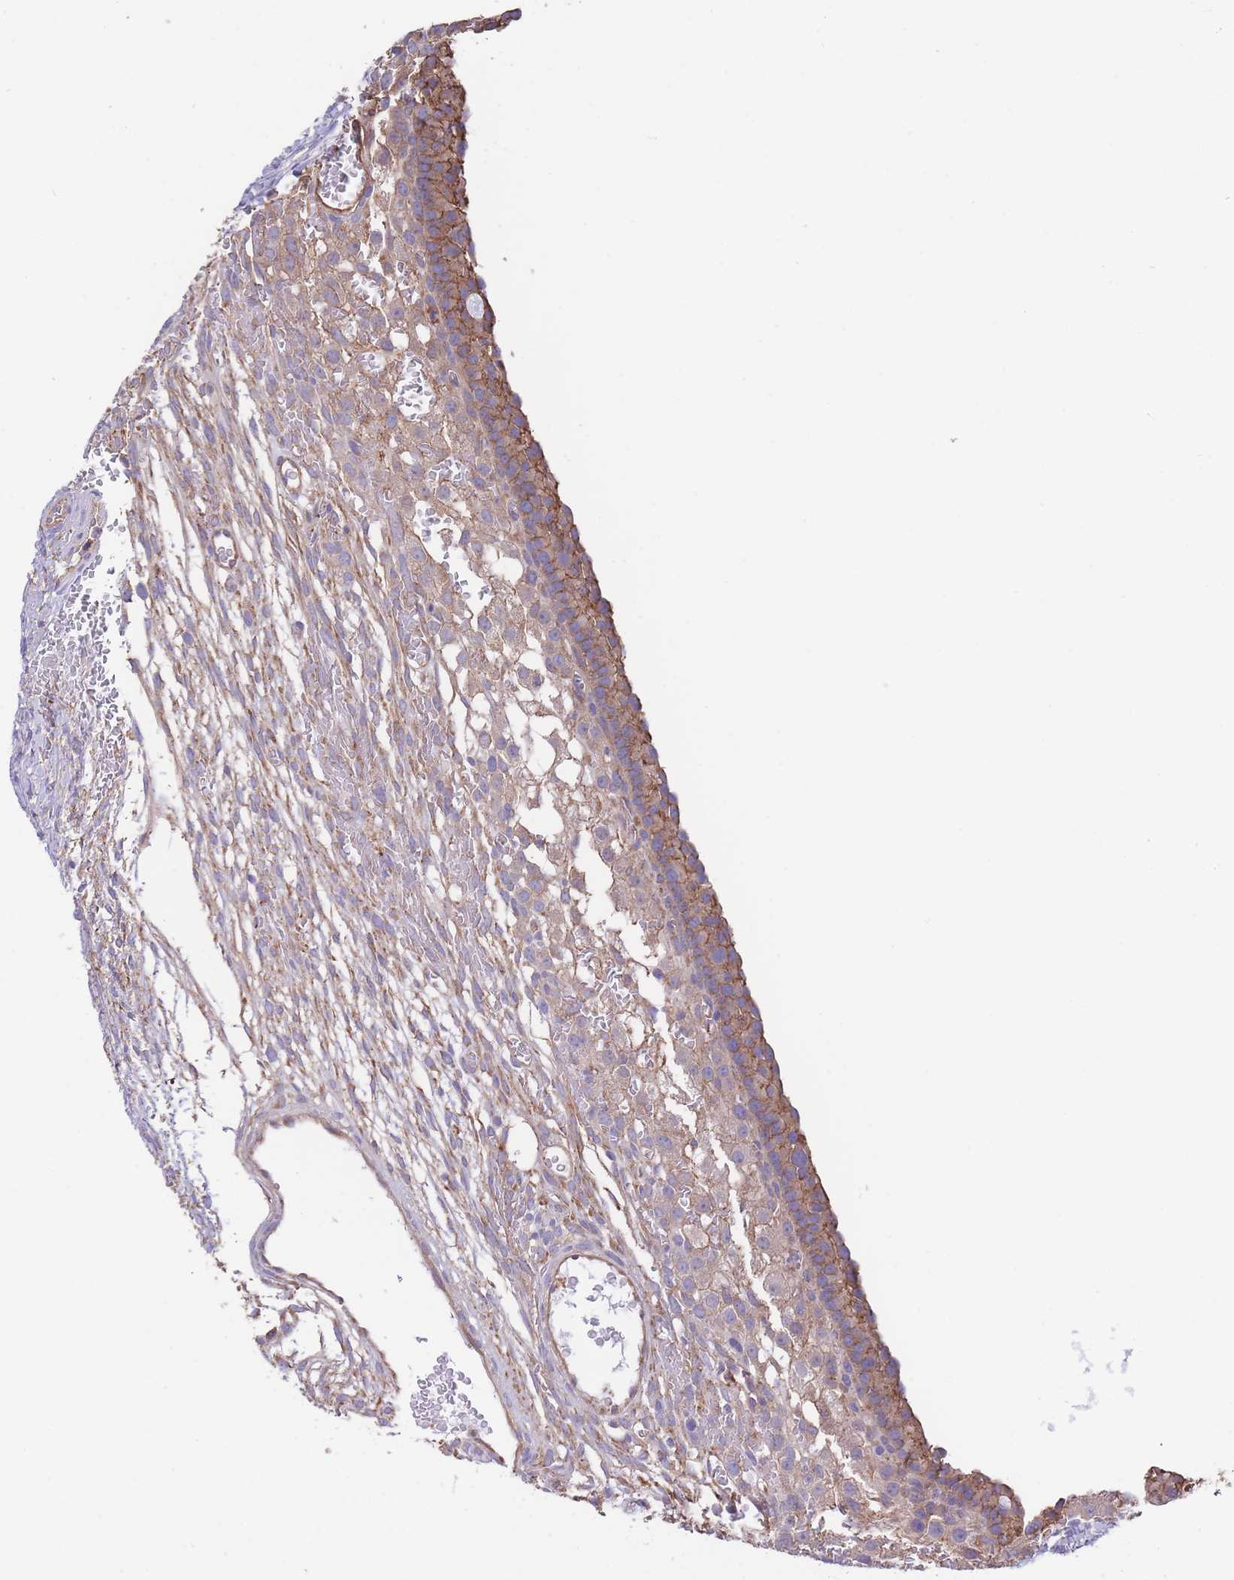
{"staining": {"intensity": "weak", "quantity": "25%-75%", "location": "cytoplasmic/membranous"}, "tissue": "ovary", "cell_type": "Ovarian stroma cells", "image_type": "normal", "snomed": [{"axis": "morphology", "description": "Normal tissue, NOS"}, {"axis": "topography", "description": "Ovary"}], "caption": "Ovary stained with a brown dye displays weak cytoplasmic/membranous positive expression in approximately 25%-75% of ovarian stroma cells.", "gene": "LRRN4CL", "patient": {"sex": "female", "age": 39}}